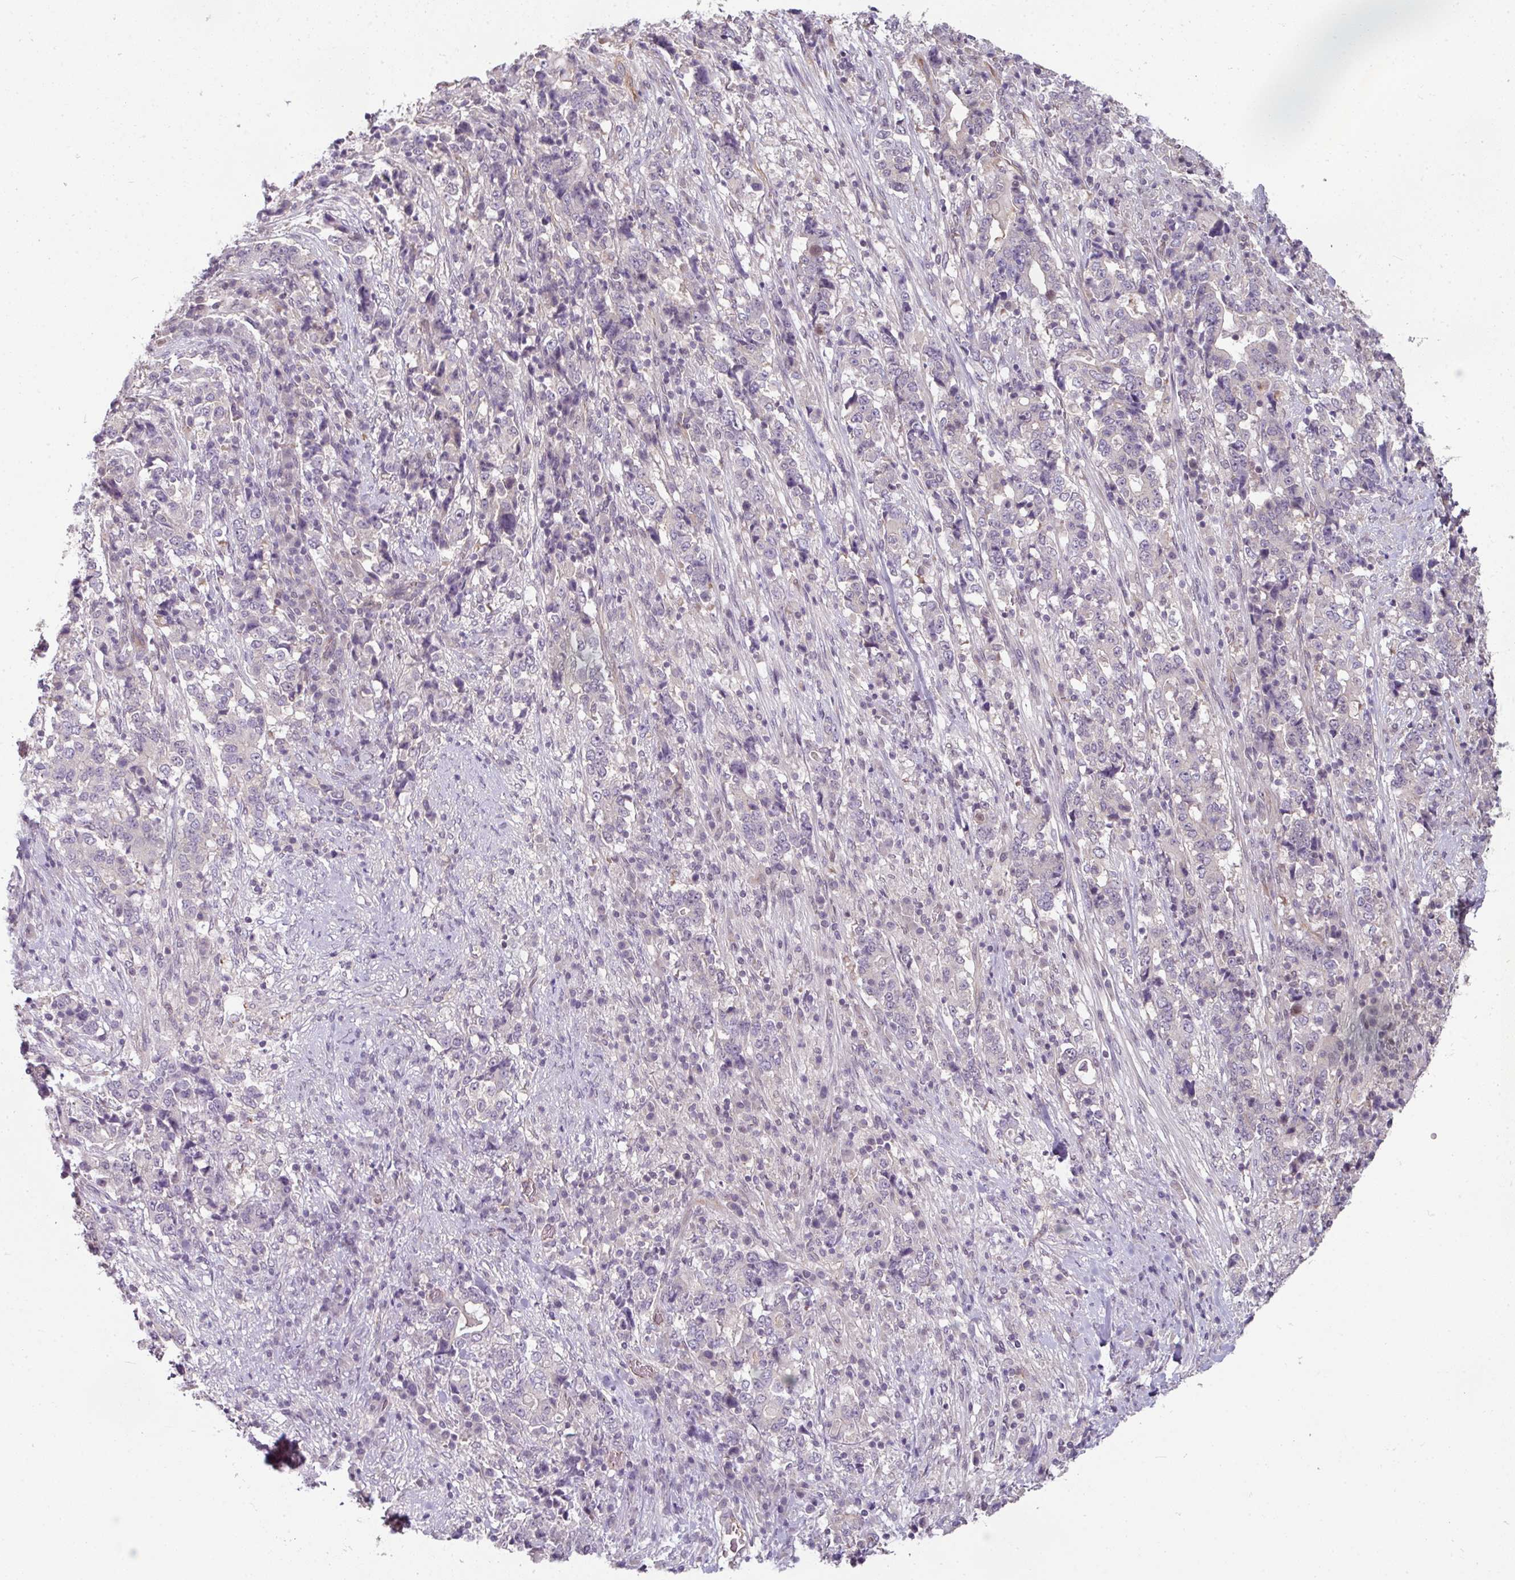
{"staining": {"intensity": "negative", "quantity": "none", "location": "none"}, "tissue": "stomach cancer", "cell_type": "Tumor cells", "image_type": "cancer", "snomed": [{"axis": "morphology", "description": "Normal tissue, NOS"}, {"axis": "morphology", "description": "Adenocarcinoma, NOS"}, {"axis": "topography", "description": "Stomach, upper"}, {"axis": "topography", "description": "Stomach"}], "caption": "Human stomach adenocarcinoma stained for a protein using IHC shows no staining in tumor cells.", "gene": "C19orf33", "patient": {"sex": "male", "age": 59}}